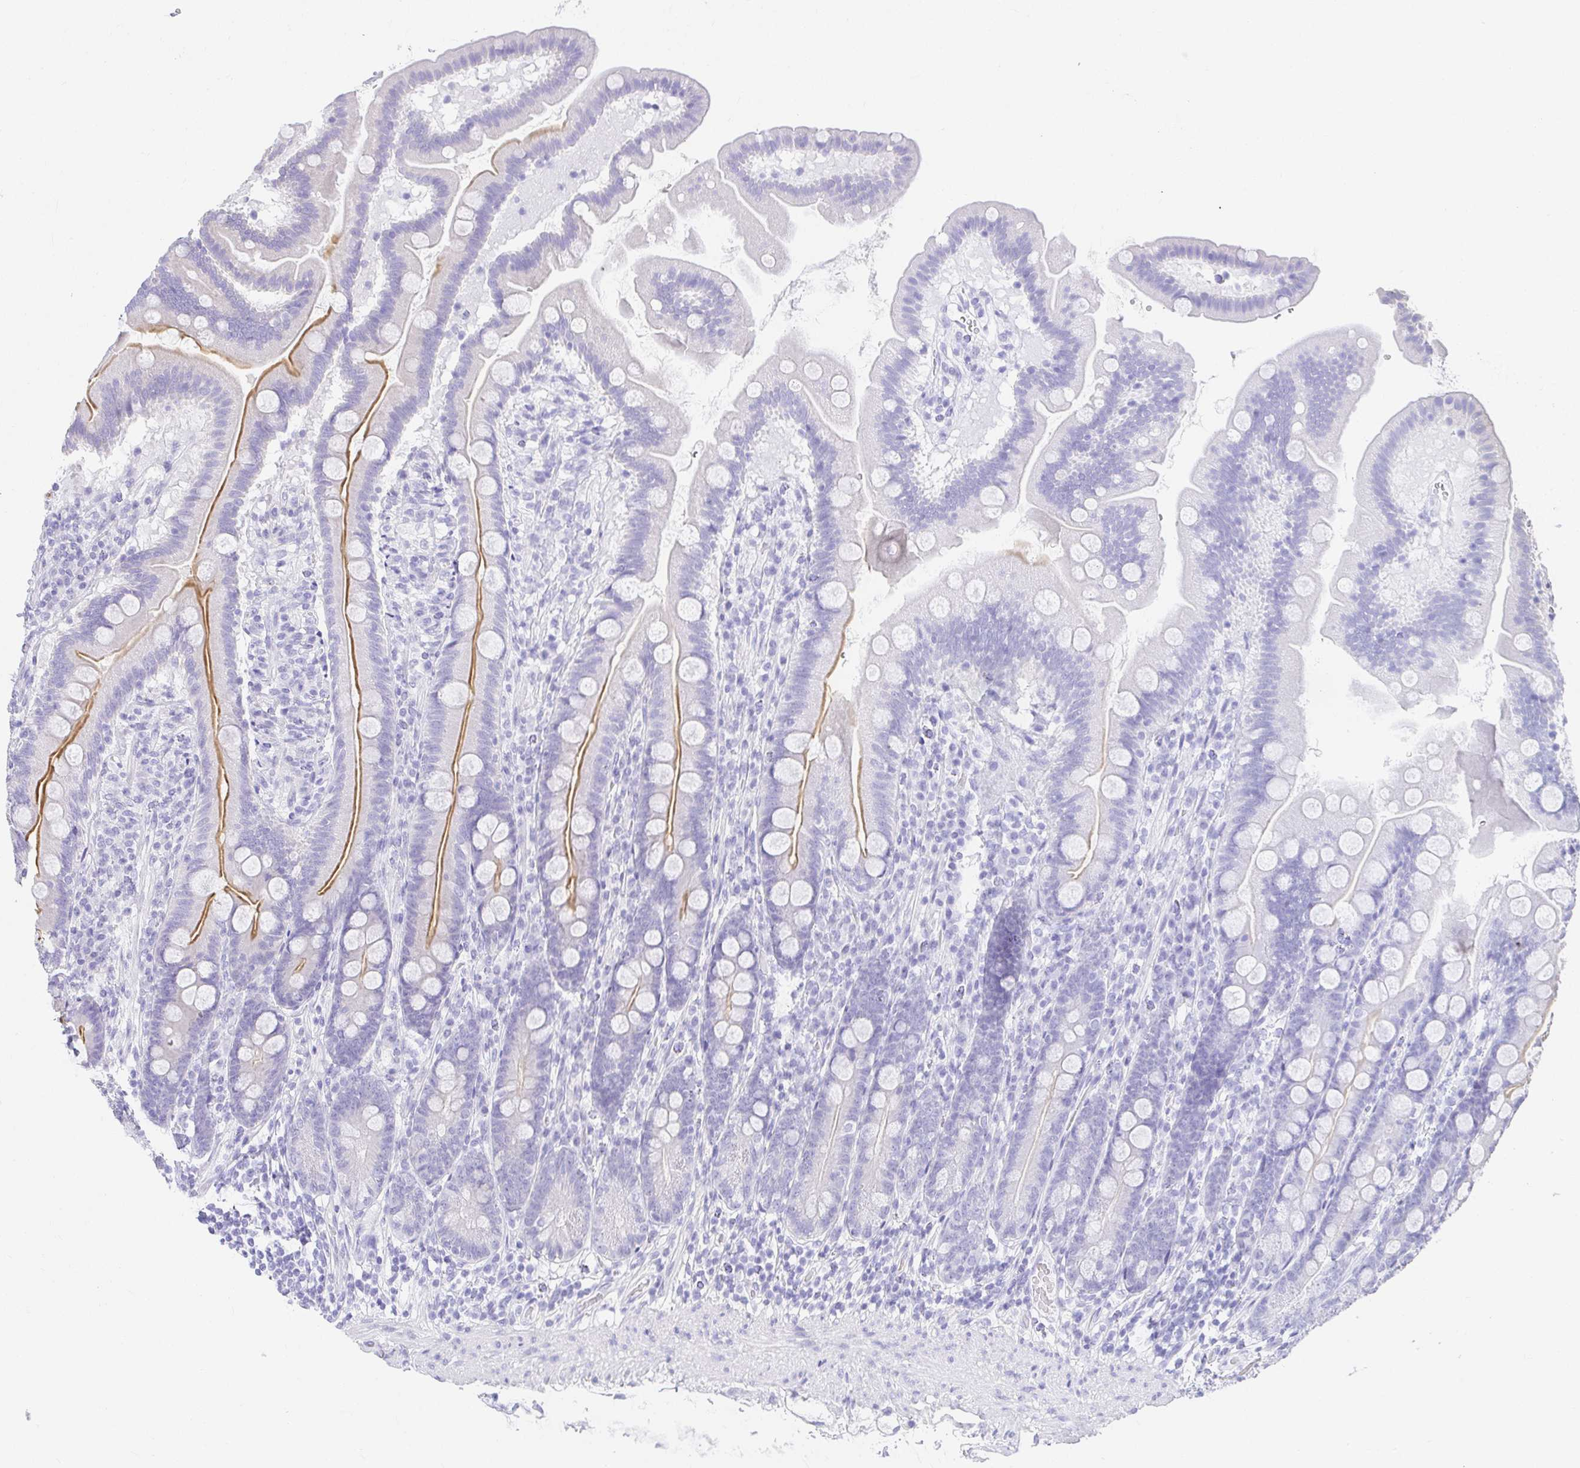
{"staining": {"intensity": "moderate", "quantity": "25%-75%", "location": "cytoplasmic/membranous"}, "tissue": "duodenum", "cell_type": "Glandular cells", "image_type": "normal", "snomed": [{"axis": "morphology", "description": "Normal tissue, NOS"}, {"axis": "topography", "description": "Duodenum"}], "caption": "High-magnification brightfield microscopy of unremarkable duodenum stained with DAB (3,3'-diaminobenzidine) (brown) and counterstained with hematoxylin (blue). glandular cells exhibit moderate cytoplasmic/membranous expression is present in approximately25%-75% of cells. The staining was performed using DAB, with brown indicating positive protein expression. Nuclei are stained blue with hematoxylin.", "gene": "VGLL1", "patient": {"sex": "female", "age": 67}}